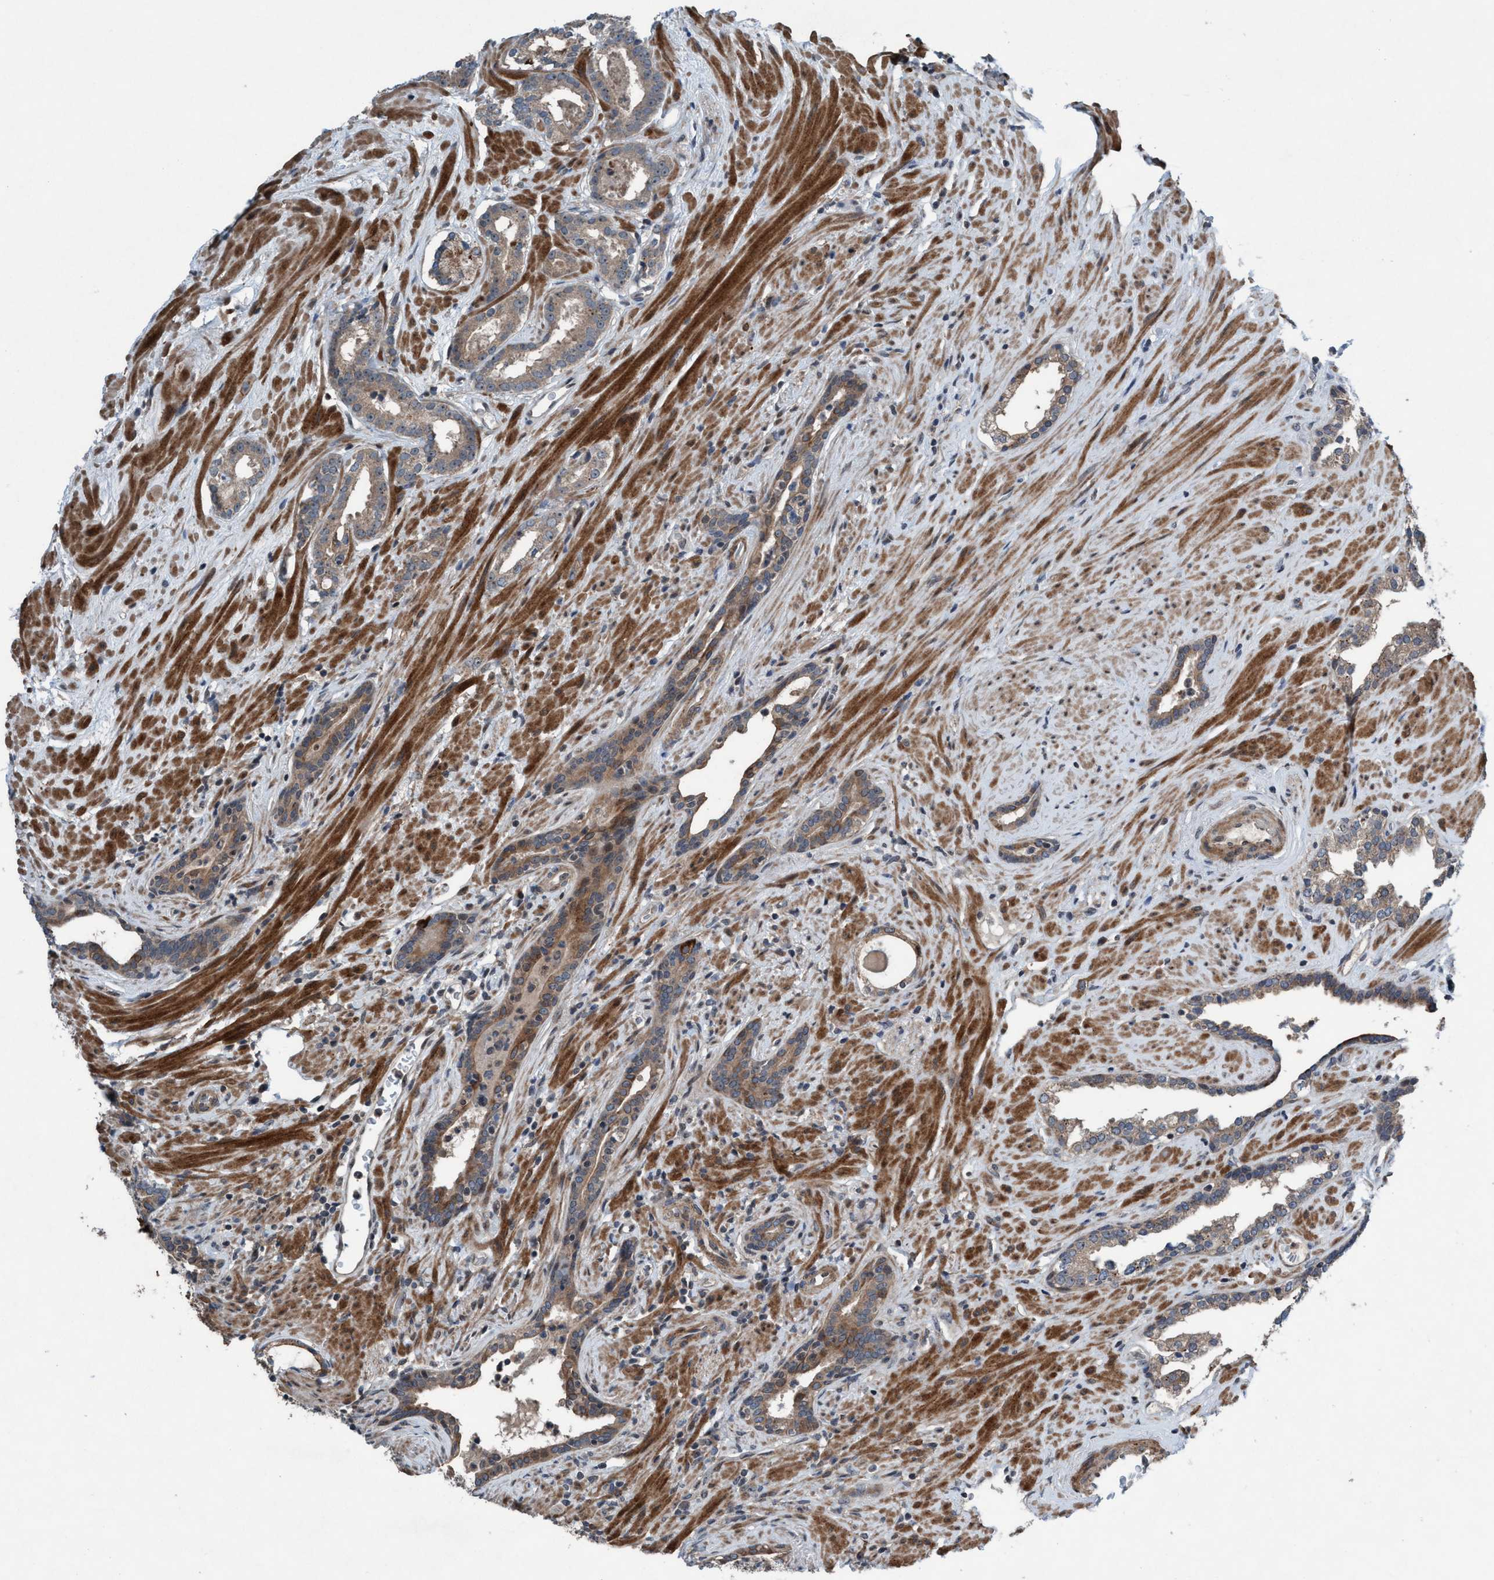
{"staining": {"intensity": "weak", "quantity": ">75%", "location": "cytoplasmic/membranous"}, "tissue": "prostate cancer", "cell_type": "Tumor cells", "image_type": "cancer", "snomed": [{"axis": "morphology", "description": "Adenocarcinoma, High grade"}, {"axis": "topography", "description": "Prostate"}], "caption": "Protein expression by immunohistochemistry shows weak cytoplasmic/membranous positivity in about >75% of tumor cells in adenocarcinoma (high-grade) (prostate). (IHC, brightfield microscopy, high magnification).", "gene": "NISCH", "patient": {"sex": "male", "age": 71}}